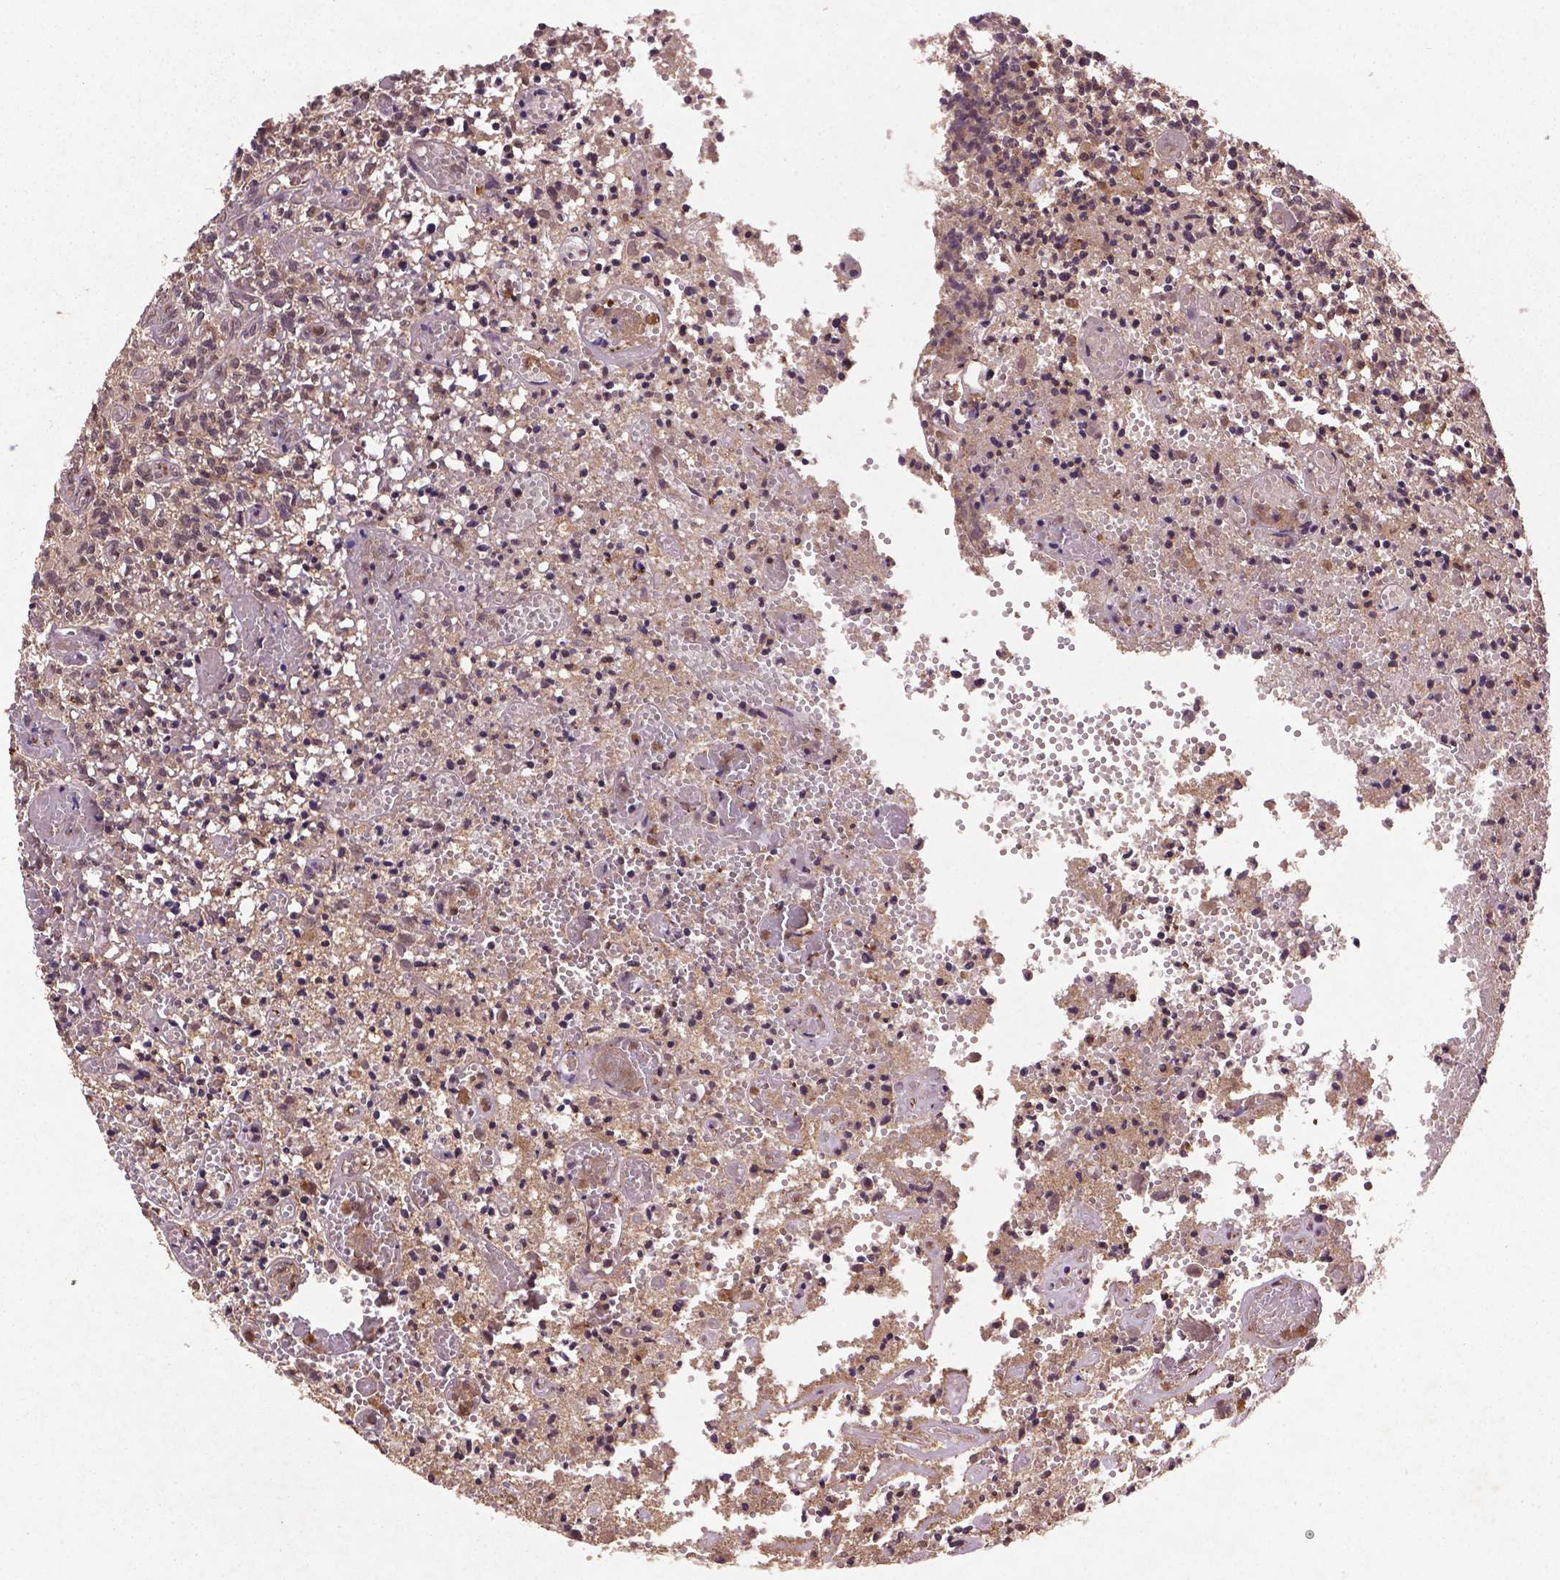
{"staining": {"intensity": "weak", "quantity": "25%-75%", "location": "nuclear"}, "tissue": "glioma", "cell_type": "Tumor cells", "image_type": "cancer", "snomed": [{"axis": "morphology", "description": "Glioma, malignant, Low grade"}, {"axis": "topography", "description": "Brain"}], "caption": "IHC staining of glioma, which displays low levels of weak nuclear expression in about 25%-75% of tumor cells indicating weak nuclear protein staining. The staining was performed using DAB (brown) for protein detection and nuclei were counterstained in hematoxylin (blue).", "gene": "NIPAL2", "patient": {"sex": "male", "age": 64}}